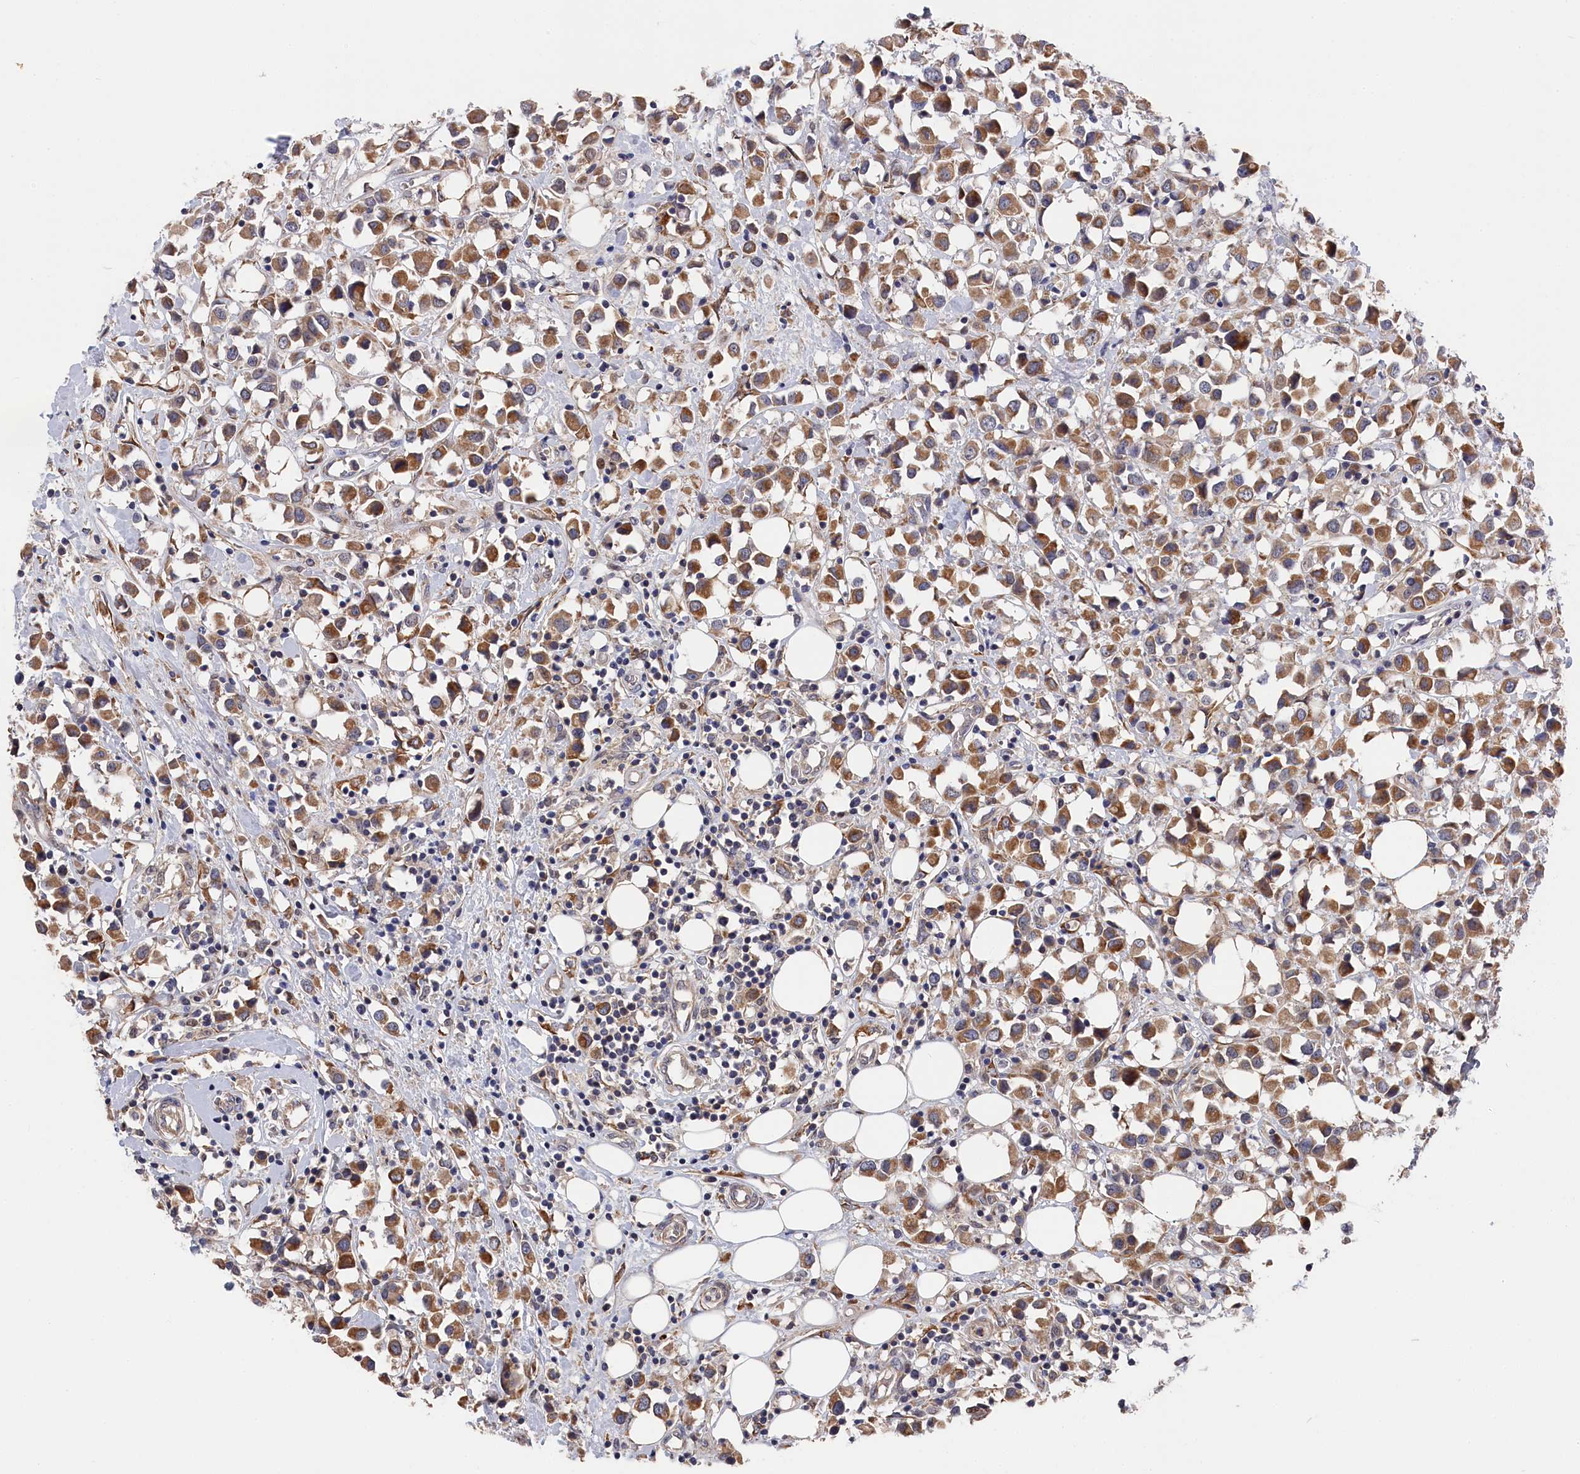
{"staining": {"intensity": "moderate", "quantity": ">75%", "location": "cytoplasmic/membranous"}, "tissue": "breast cancer", "cell_type": "Tumor cells", "image_type": "cancer", "snomed": [{"axis": "morphology", "description": "Duct carcinoma"}, {"axis": "topography", "description": "Breast"}], "caption": "Breast cancer tissue displays moderate cytoplasmic/membranous positivity in approximately >75% of tumor cells The protein of interest is shown in brown color, while the nuclei are stained blue.", "gene": "CYB5D2", "patient": {"sex": "female", "age": 61}}